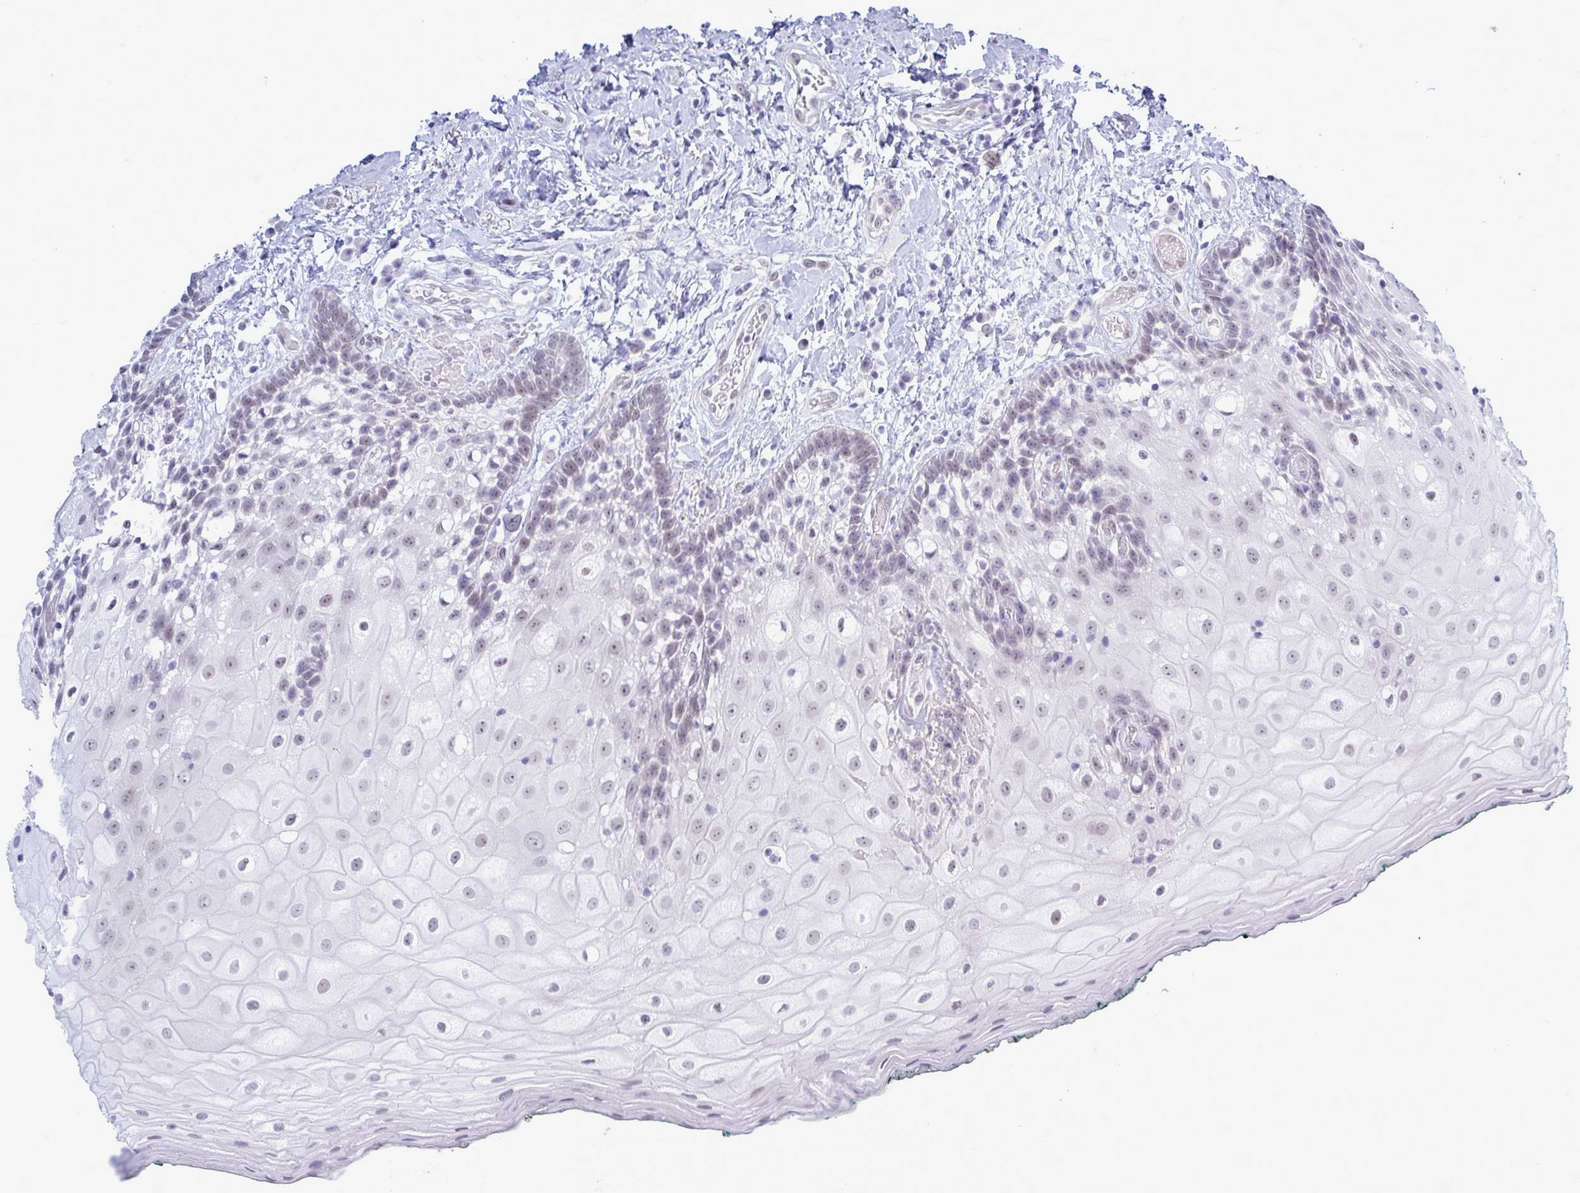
{"staining": {"intensity": "weak", "quantity": "25%-75%", "location": "nuclear"}, "tissue": "oral mucosa", "cell_type": "Squamous epithelial cells", "image_type": "normal", "snomed": [{"axis": "morphology", "description": "Normal tissue, NOS"}, {"axis": "morphology", "description": "Squamous cell carcinoma, NOS"}, {"axis": "topography", "description": "Oral tissue"}, {"axis": "topography", "description": "Head-Neck"}], "caption": "Protein expression analysis of unremarkable human oral mucosa reveals weak nuclear expression in about 25%-75% of squamous epithelial cells. (IHC, brightfield microscopy, high magnification).", "gene": "MFSD4A", "patient": {"sex": "male", "age": 64}}